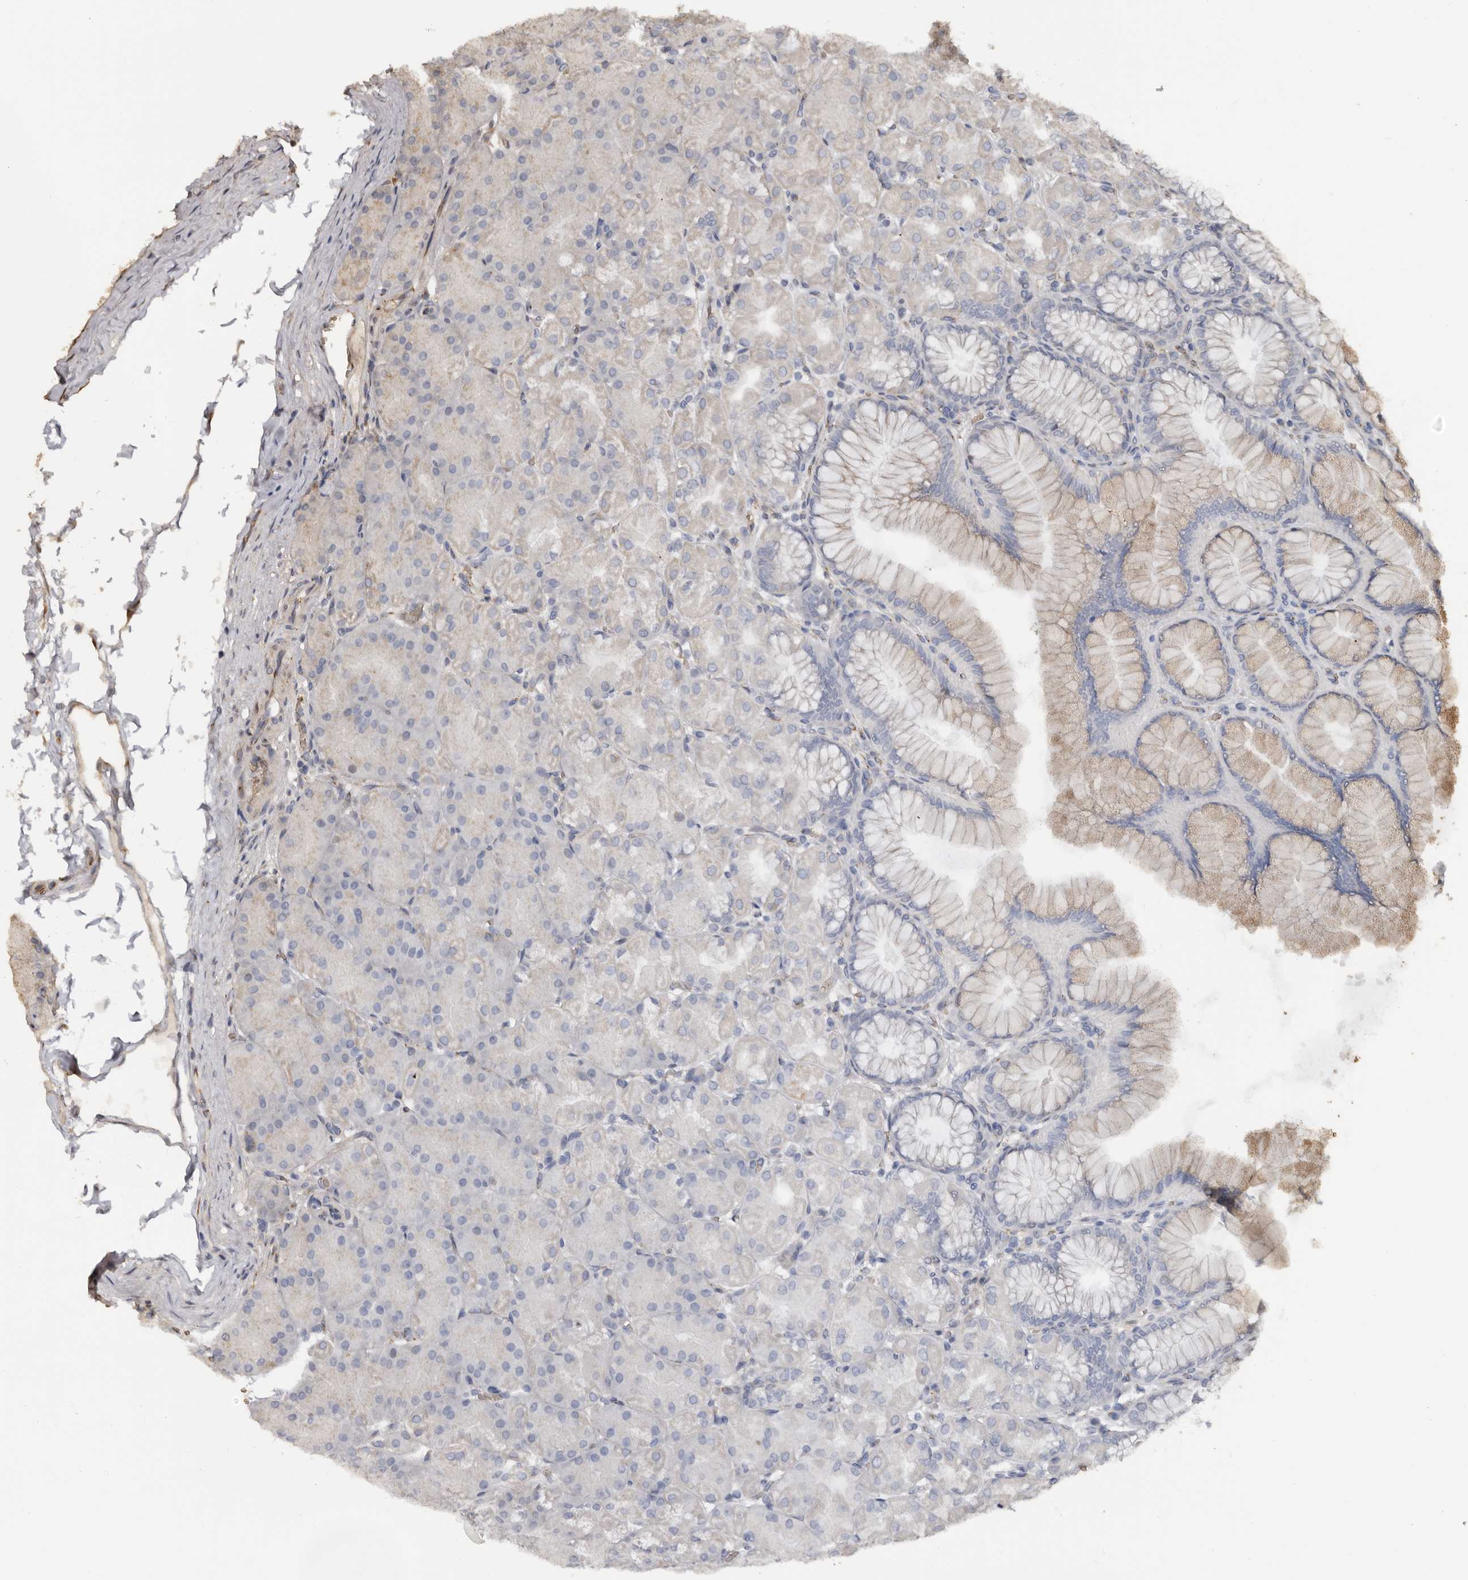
{"staining": {"intensity": "weak", "quantity": "<25%", "location": "cytoplasmic/membranous"}, "tissue": "stomach", "cell_type": "Glandular cells", "image_type": "normal", "snomed": [{"axis": "morphology", "description": "Normal tissue, NOS"}, {"axis": "topography", "description": "Stomach, upper"}], "caption": "This is an IHC image of benign stomach. There is no staining in glandular cells.", "gene": "ENTREP1", "patient": {"sex": "female", "age": 56}}